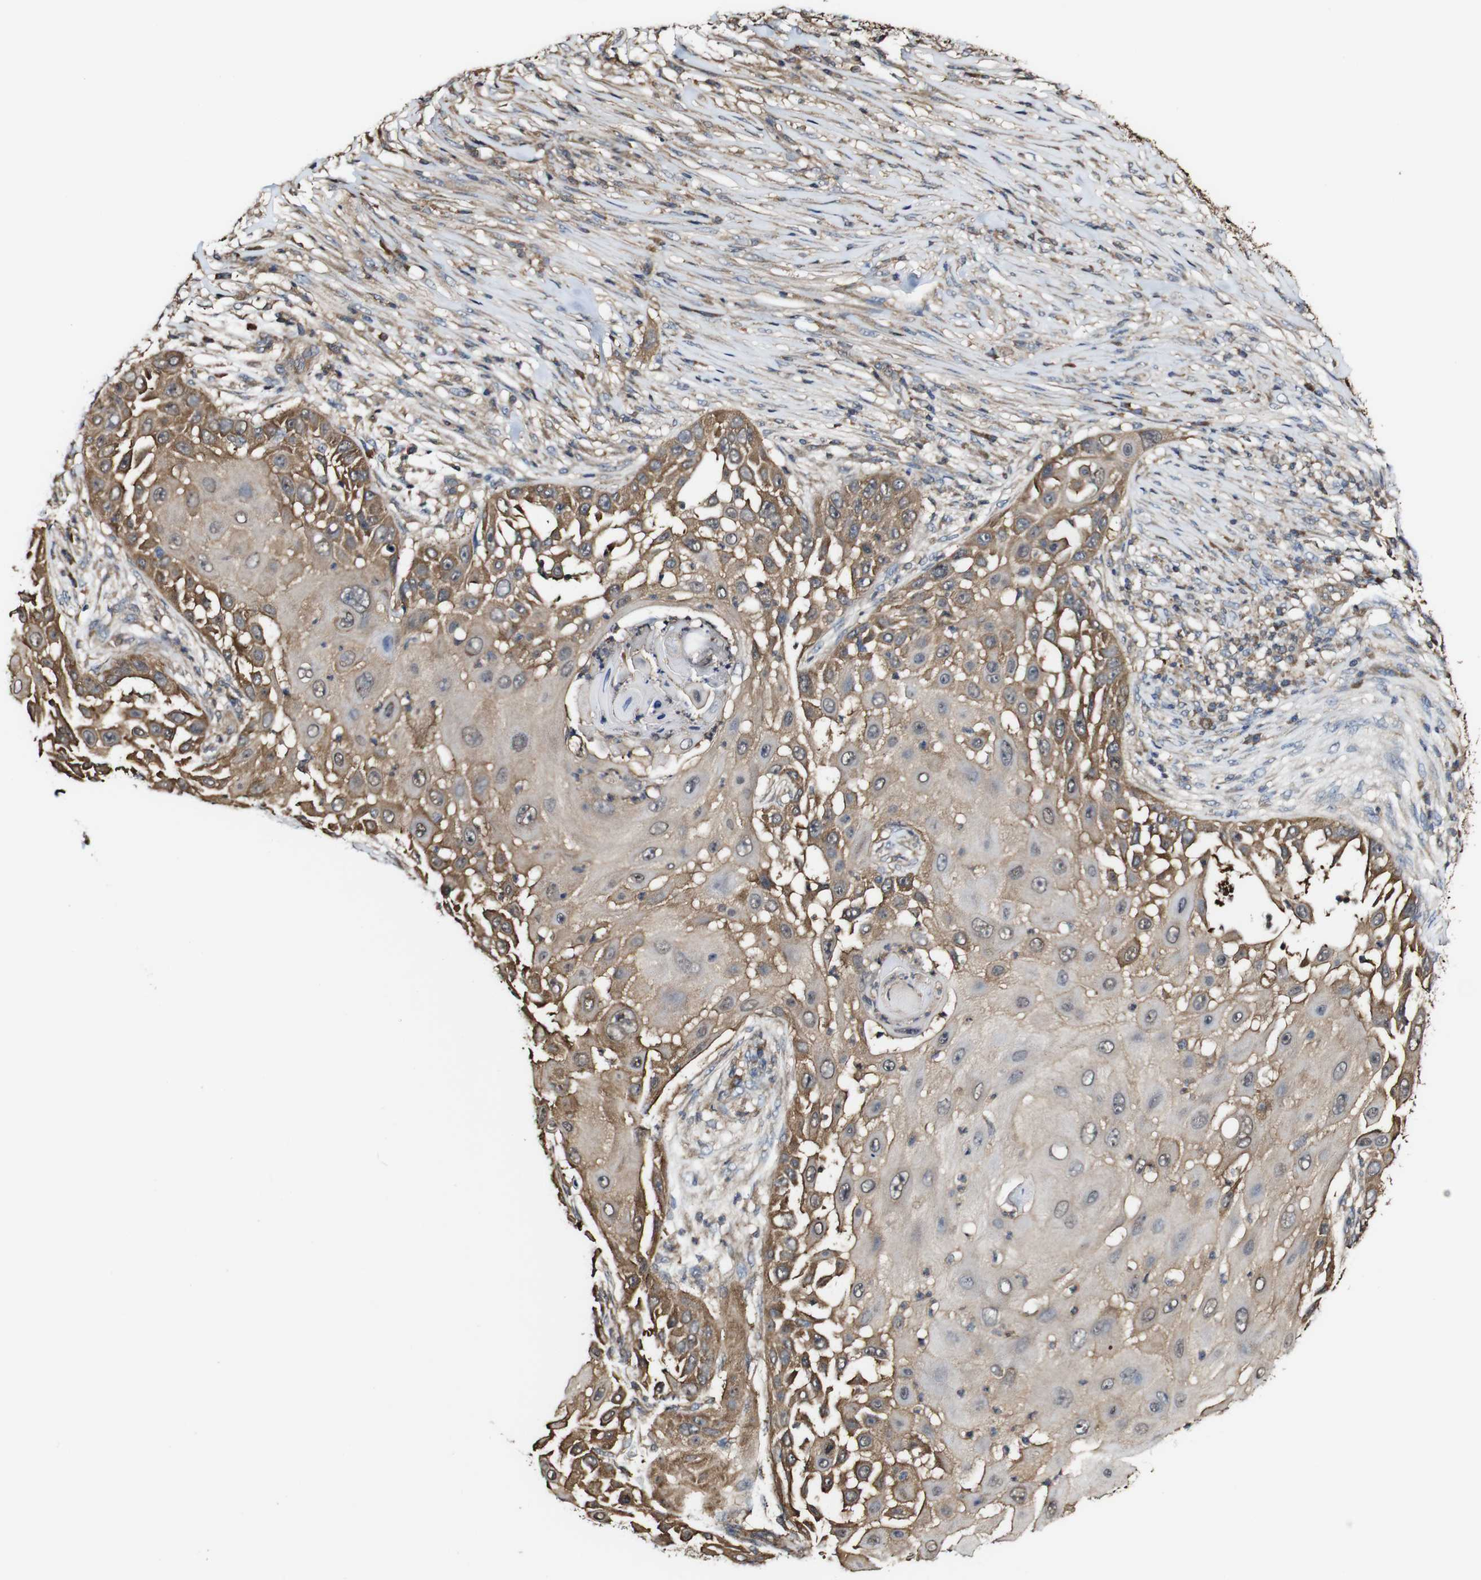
{"staining": {"intensity": "moderate", "quantity": ">75%", "location": "cytoplasmic/membranous"}, "tissue": "skin cancer", "cell_type": "Tumor cells", "image_type": "cancer", "snomed": [{"axis": "morphology", "description": "Squamous cell carcinoma, NOS"}, {"axis": "topography", "description": "Skin"}], "caption": "A brown stain labels moderate cytoplasmic/membranous positivity of a protein in human skin cancer (squamous cell carcinoma) tumor cells. The protein of interest is stained brown, and the nuclei are stained in blue (DAB (3,3'-diaminobenzidine) IHC with brightfield microscopy, high magnification).", "gene": "PTPRR", "patient": {"sex": "female", "age": 44}}